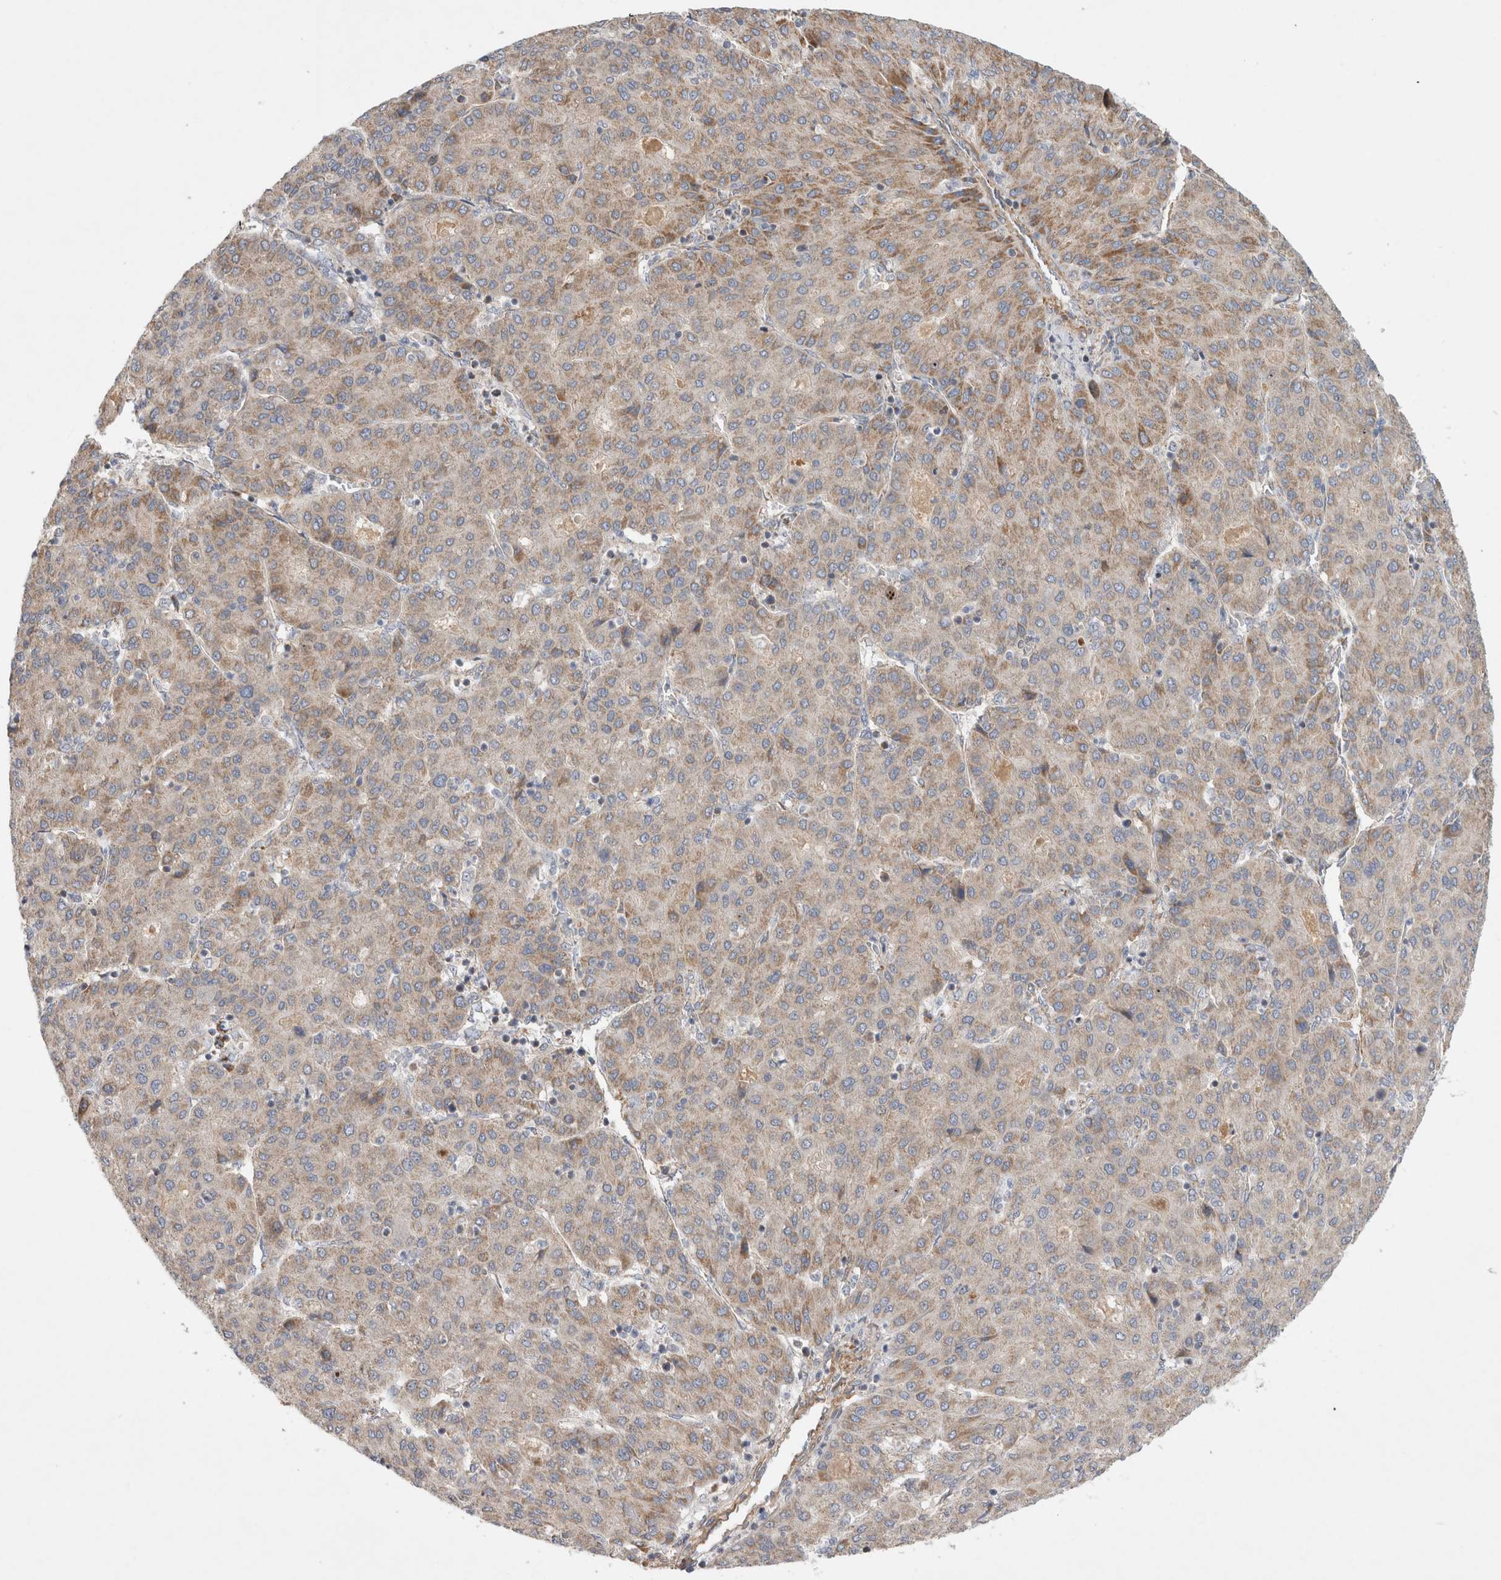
{"staining": {"intensity": "weak", "quantity": ">75%", "location": "cytoplasmic/membranous"}, "tissue": "liver cancer", "cell_type": "Tumor cells", "image_type": "cancer", "snomed": [{"axis": "morphology", "description": "Carcinoma, Hepatocellular, NOS"}, {"axis": "topography", "description": "Liver"}], "caption": "High-power microscopy captured an IHC micrograph of liver hepatocellular carcinoma, revealing weak cytoplasmic/membranous staining in about >75% of tumor cells. Ihc stains the protein in brown and the nuclei are stained blue.", "gene": "MRPS28", "patient": {"sex": "male", "age": 65}}